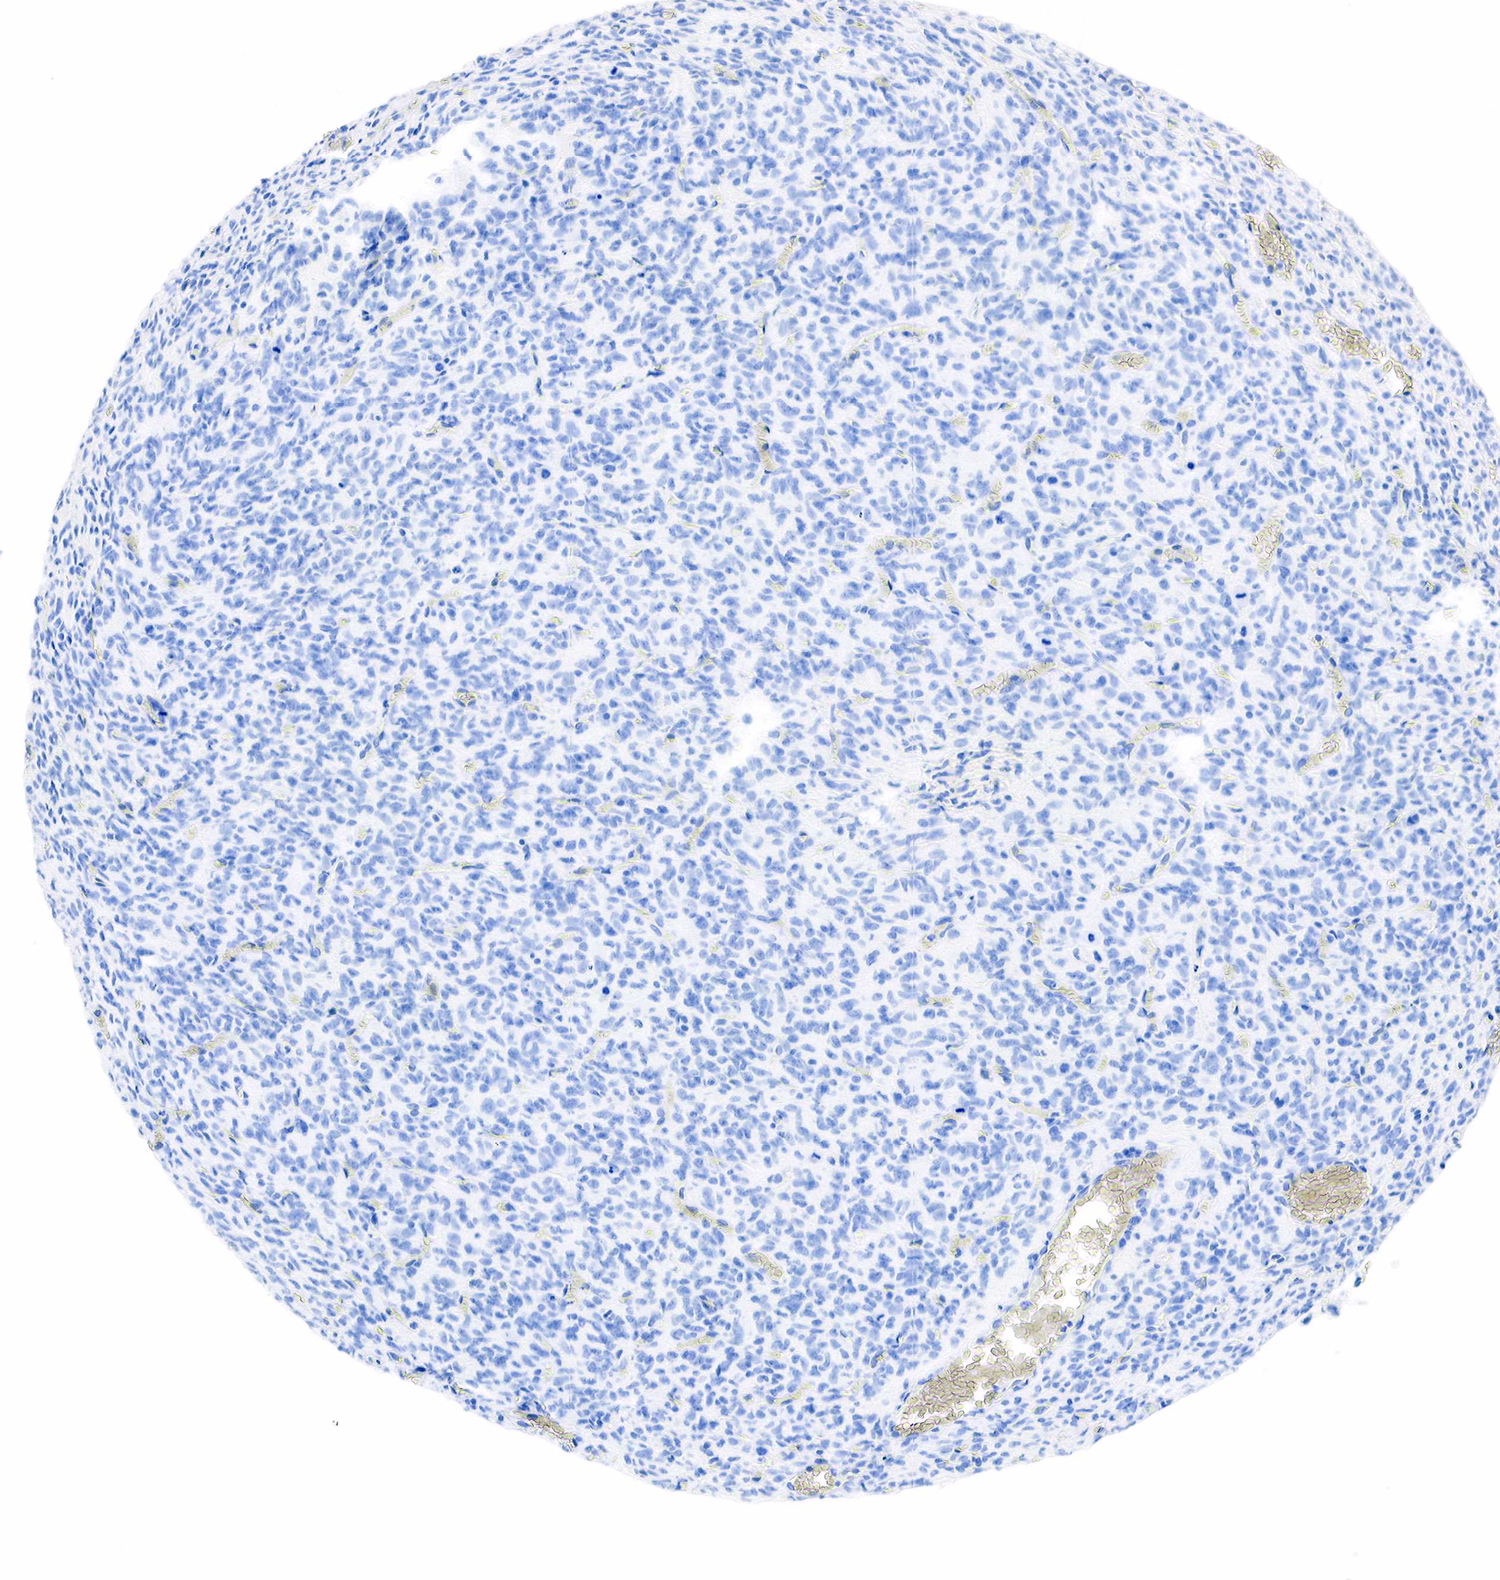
{"staining": {"intensity": "negative", "quantity": "none", "location": "none"}, "tissue": "glioma", "cell_type": "Tumor cells", "image_type": "cancer", "snomed": [{"axis": "morphology", "description": "Glioma, malignant, High grade"}, {"axis": "topography", "description": "Brain"}], "caption": "The histopathology image reveals no staining of tumor cells in glioma. (DAB (3,3'-diaminobenzidine) IHC visualized using brightfield microscopy, high magnification).", "gene": "PTH", "patient": {"sex": "male", "age": 56}}